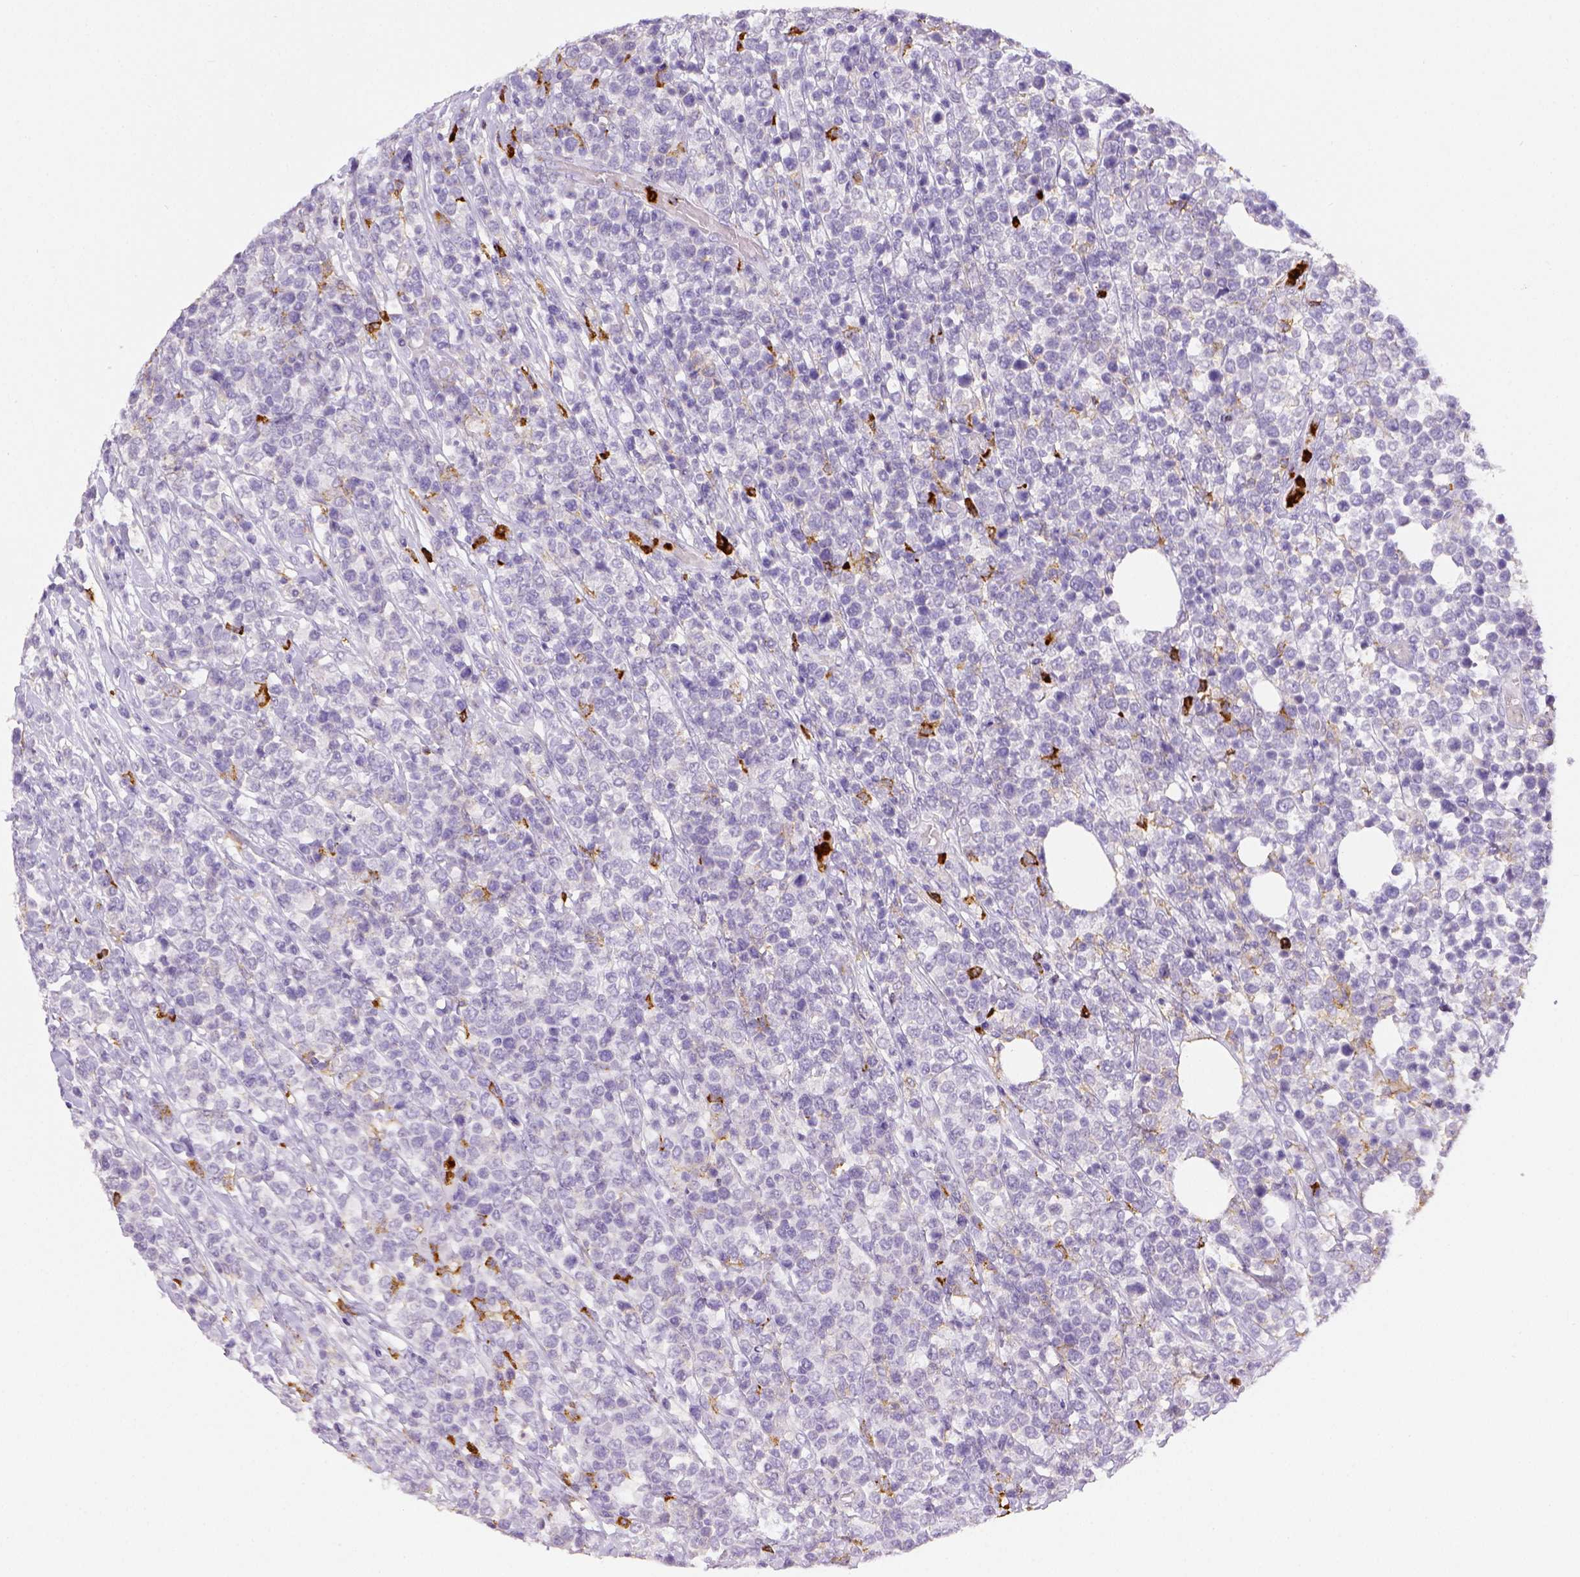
{"staining": {"intensity": "negative", "quantity": "none", "location": "none"}, "tissue": "lymphoma", "cell_type": "Tumor cells", "image_type": "cancer", "snomed": [{"axis": "morphology", "description": "Malignant lymphoma, non-Hodgkin's type, High grade"}, {"axis": "topography", "description": "Soft tissue"}], "caption": "Histopathology image shows no protein positivity in tumor cells of malignant lymphoma, non-Hodgkin's type (high-grade) tissue.", "gene": "ITGAM", "patient": {"sex": "female", "age": 56}}